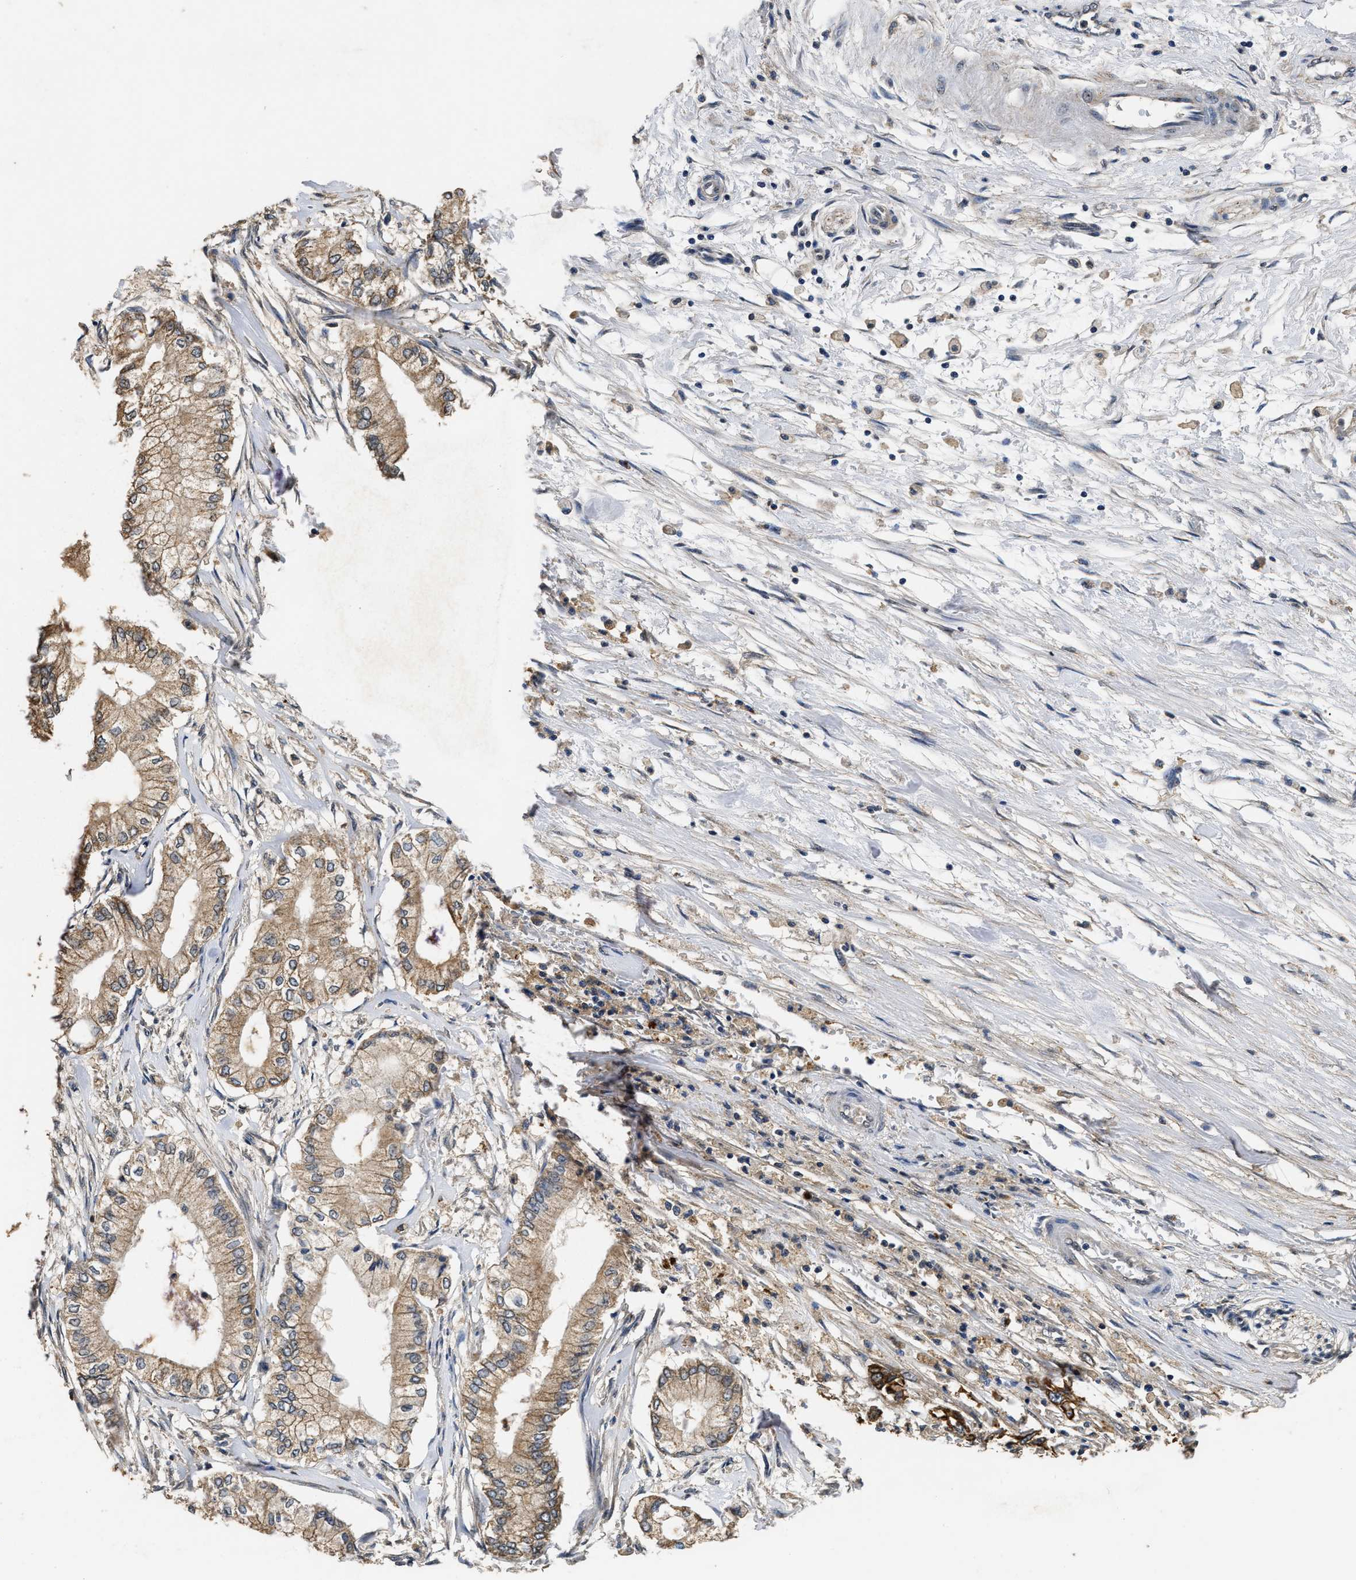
{"staining": {"intensity": "moderate", "quantity": ">75%", "location": "cytoplasmic/membranous"}, "tissue": "pancreatic cancer", "cell_type": "Tumor cells", "image_type": "cancer", "snomed": [{"axis": "morphology", "description": "Adenocarcinoma, NOS"}, {"axis": "topography", "description": "Pancreas"}], "caption": "Immunohistochemical staining of adenocarcinoma (pancreatic) shows medium levels of moderate cytoplasmic/membranous protein expression in about >75% of tumor cells.", "gene": "CTNNA1", "patient": {"sex": "male", "age": 70}}